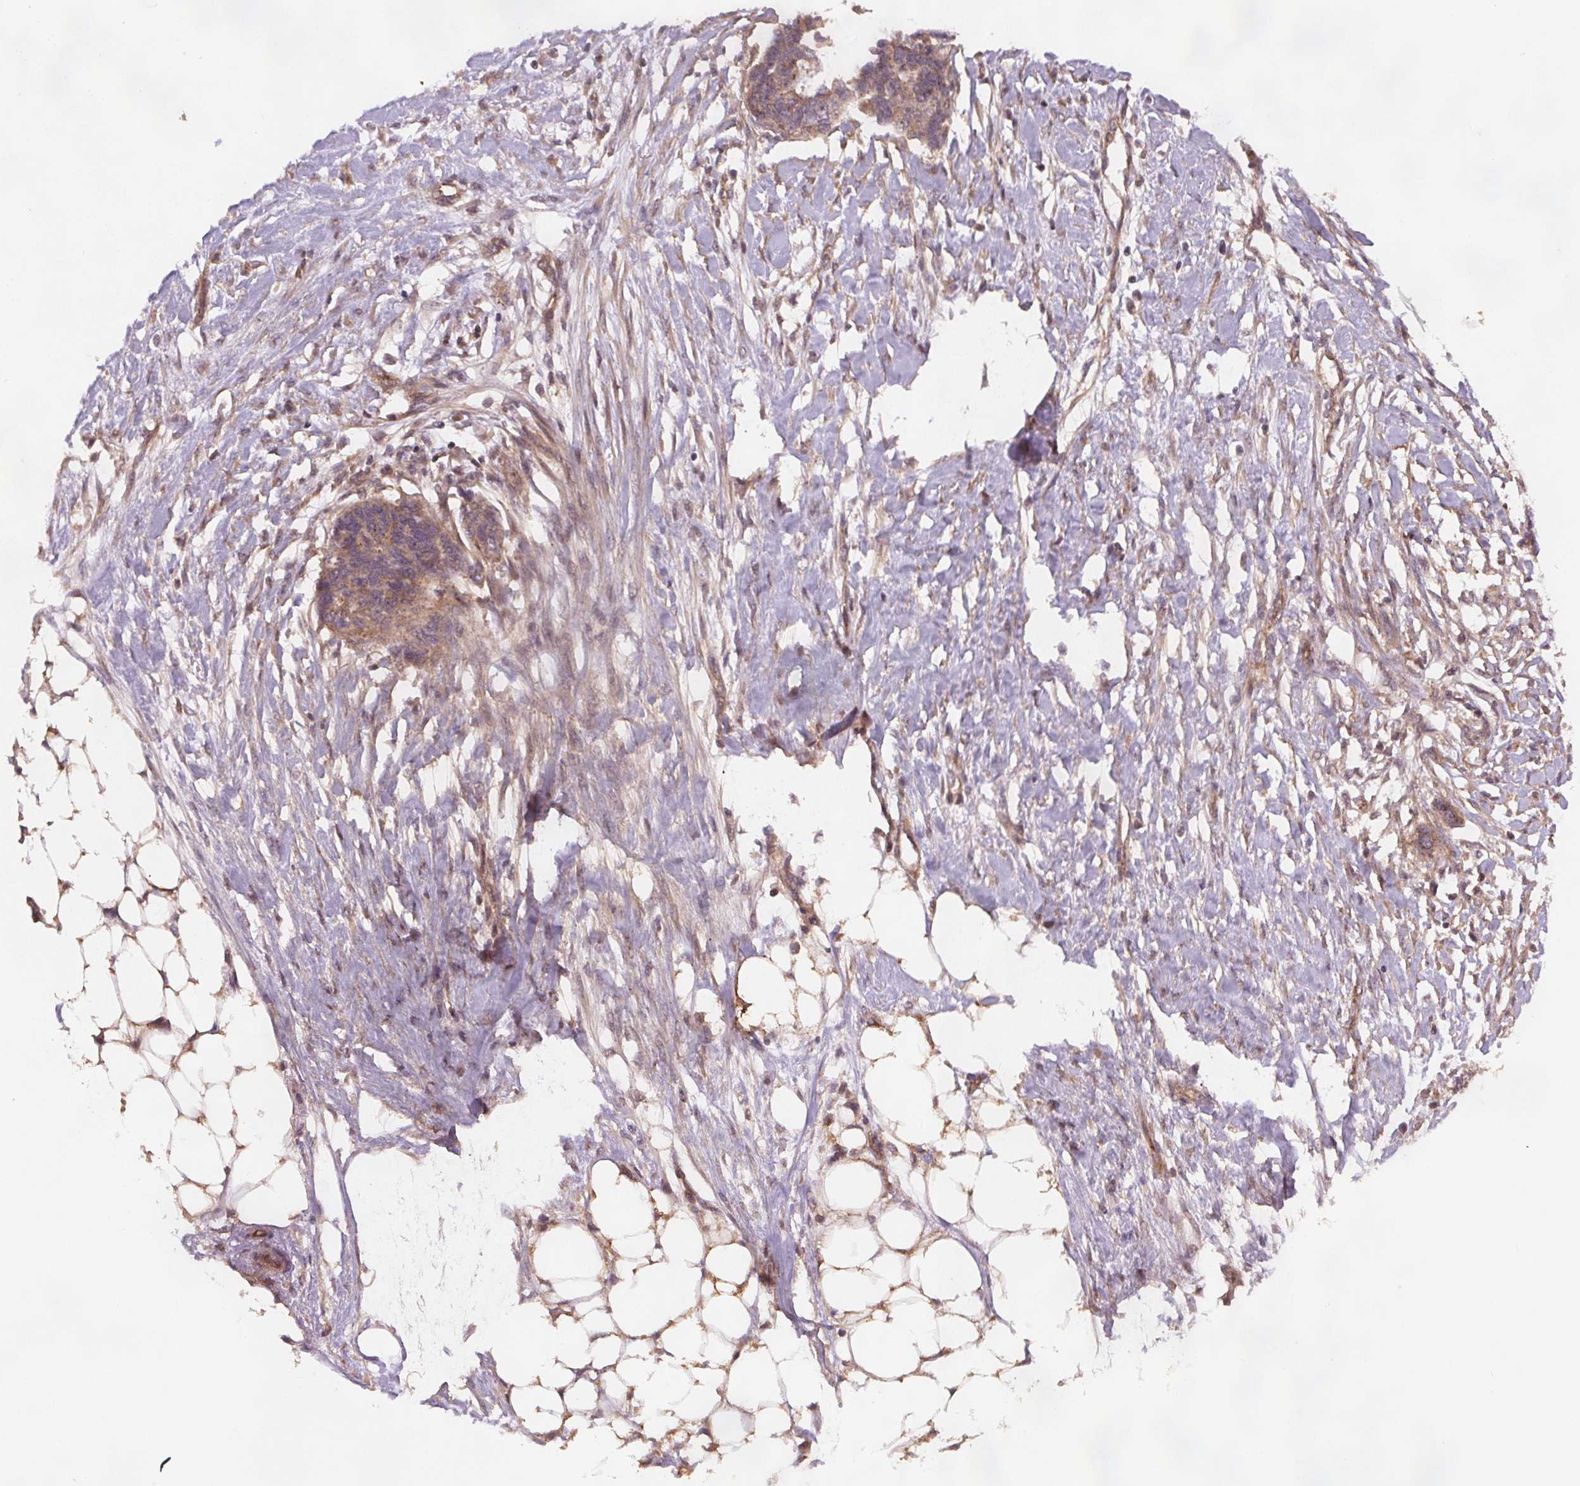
{"staining": {"intensity": "weak", "quantity": ">75%", "location": "cytoplasmic/membranous"}, "tissue": "ovarian cancer", "cell_type": "Tumor cells", "image_type": "cancer", "snomed": [{"axis": "morphology", "description": "Cystadenocarcinoma, serous, NOS"}, {"axis": "topography", "description": "Ovary"}], "caption": "This photomicrograph demonstrates ovarian cancer (serous cystadenocarcinoma) stained with IHC to label a protein in brown. The cytoplasmic/membranous of tumor cells show weak positivity for the protein. Nuclei are counter-stained blue.", "gene": "SEC14L2", "patient": {"sex": "female", "age": 69}}